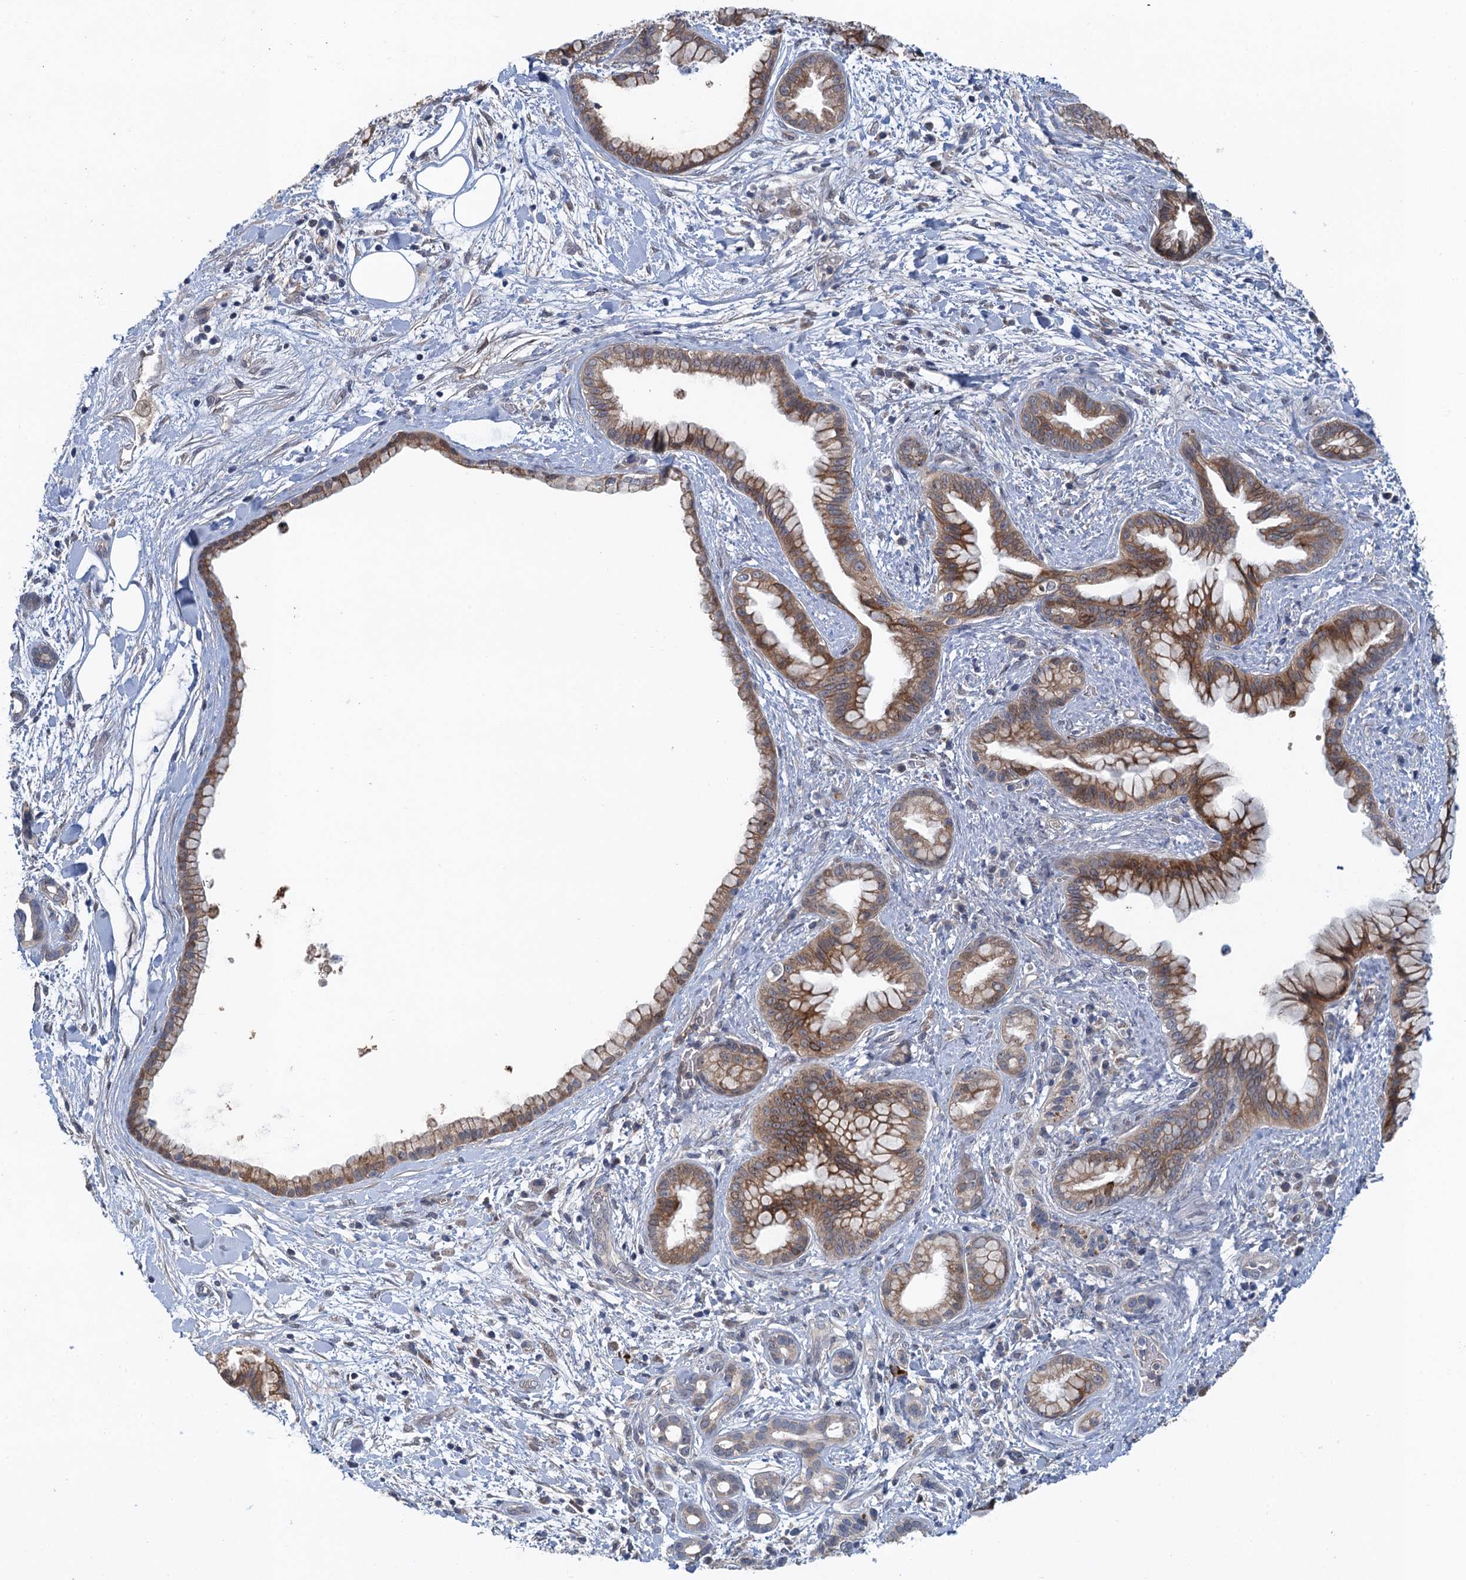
{"staining": {"intensity": "moderate", "quantity": ">75%", "location": "cytoplasmic/membranous"}, "tissue": "pancreatic cancer", "cell_type": "Tumor cells", "image_type": "cancer", "snomed": [{"axis": "morphology", "description": "Adenocarcinoma, NOS"}, {"axis": "topography", "description": "Pancreas"}], "caption": "Tumor cells display medium levels of moderate cytoplasmic/membranous expression in approximately >75% of cells in human adenocarcinoma (pancreatic).", "gene": "MDM1", "patient": {"sex": "female", "age": 78}}